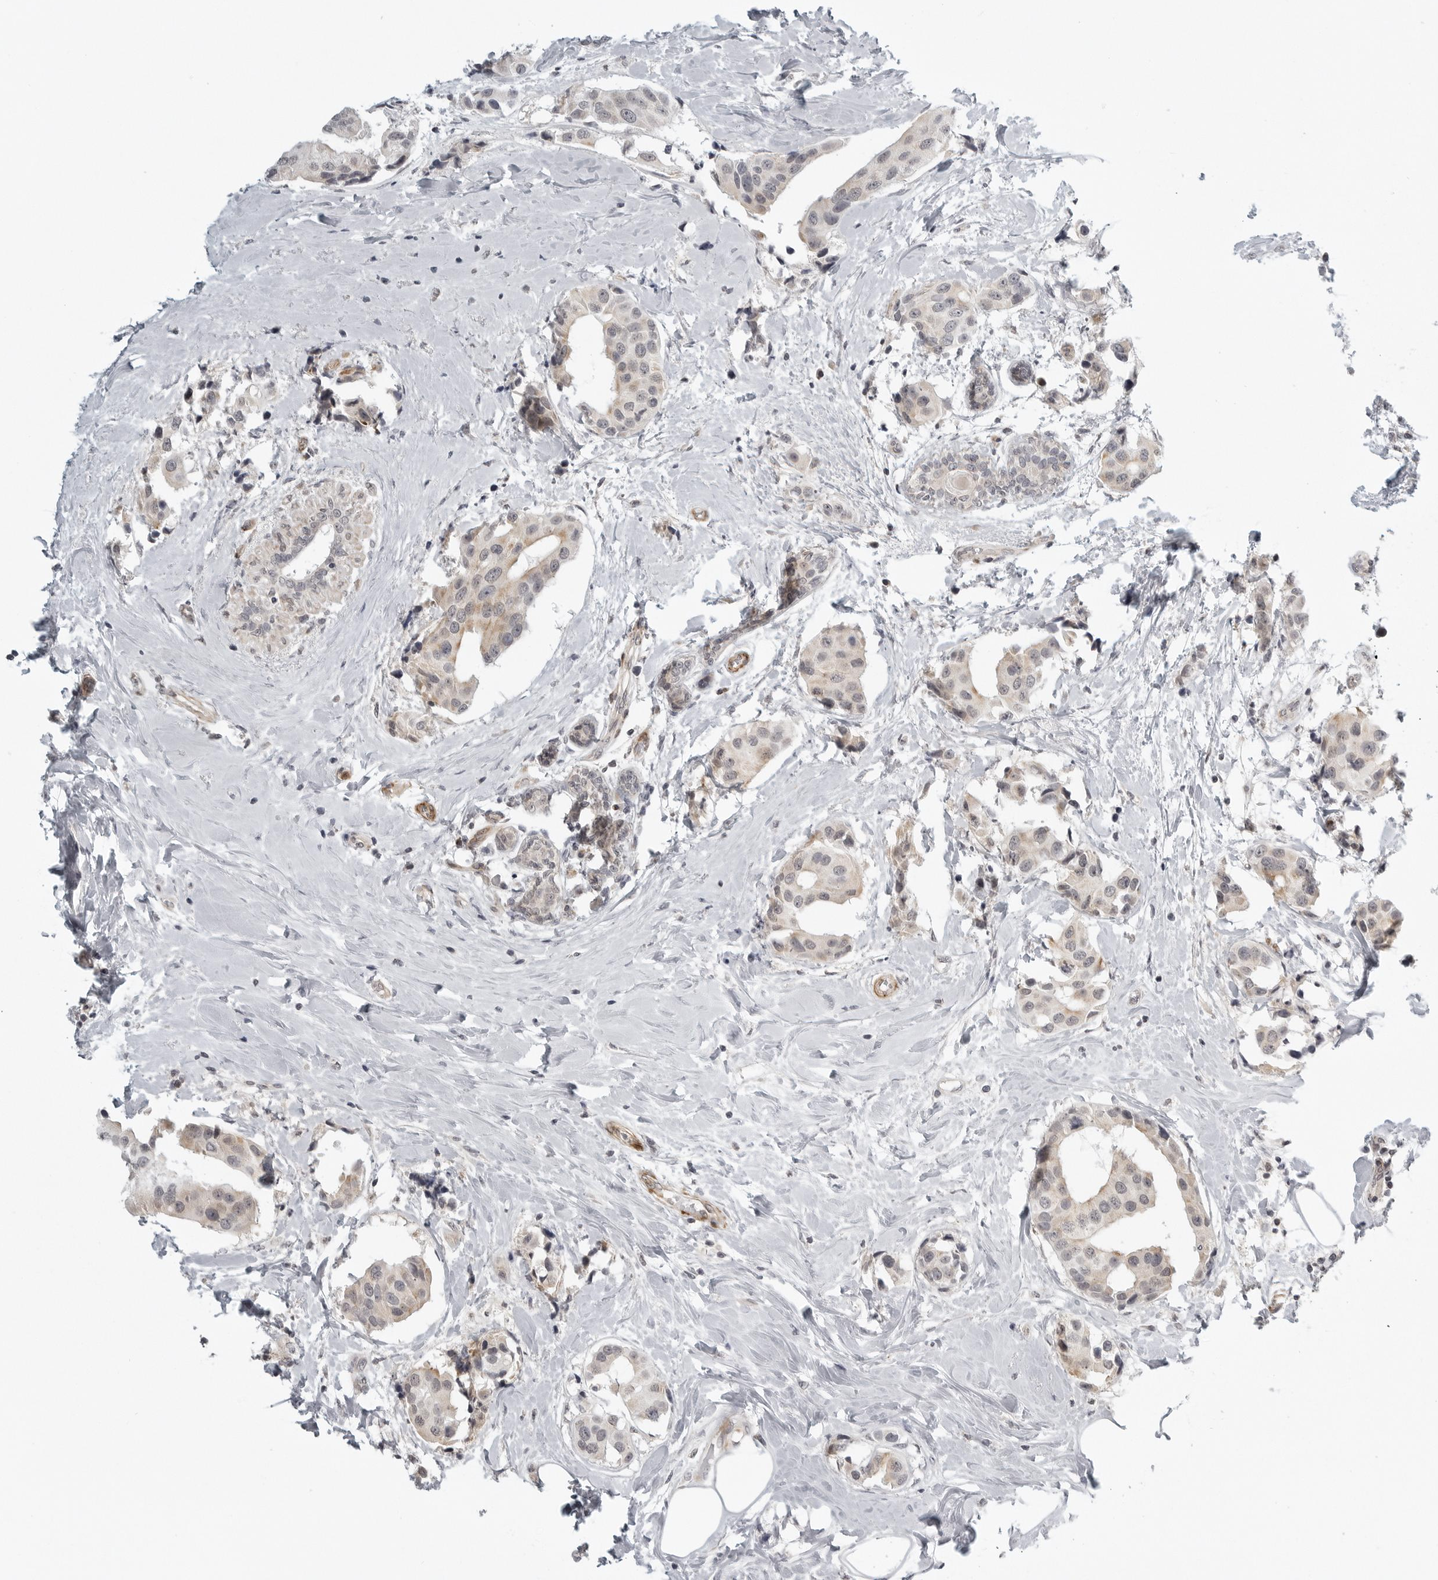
{"staining": {"intensity": "weak", "quantity": "<25%", "location": "cytoplasmic/membranous"}, "tissue": "breast cancer", "cell_type": "Tumor cells", "image_type": "cancer", "snomed": [{"axis": "morphology", "description": "Normal tissue, NOS"}, {"axis": "morphology", "description": "Duct carcinoma"}, {"axis": "topography", "description": "Breast"}], "caption": "Tumor cells show no significant protein positivity in invasive ductal carcinoma (breast). (DAB (3,3'-diaminobenzidine) immunohistochemistry (IHC), high magnification).", "gene": "TUT4", "patient": {"sex": "female", "age": 39}}